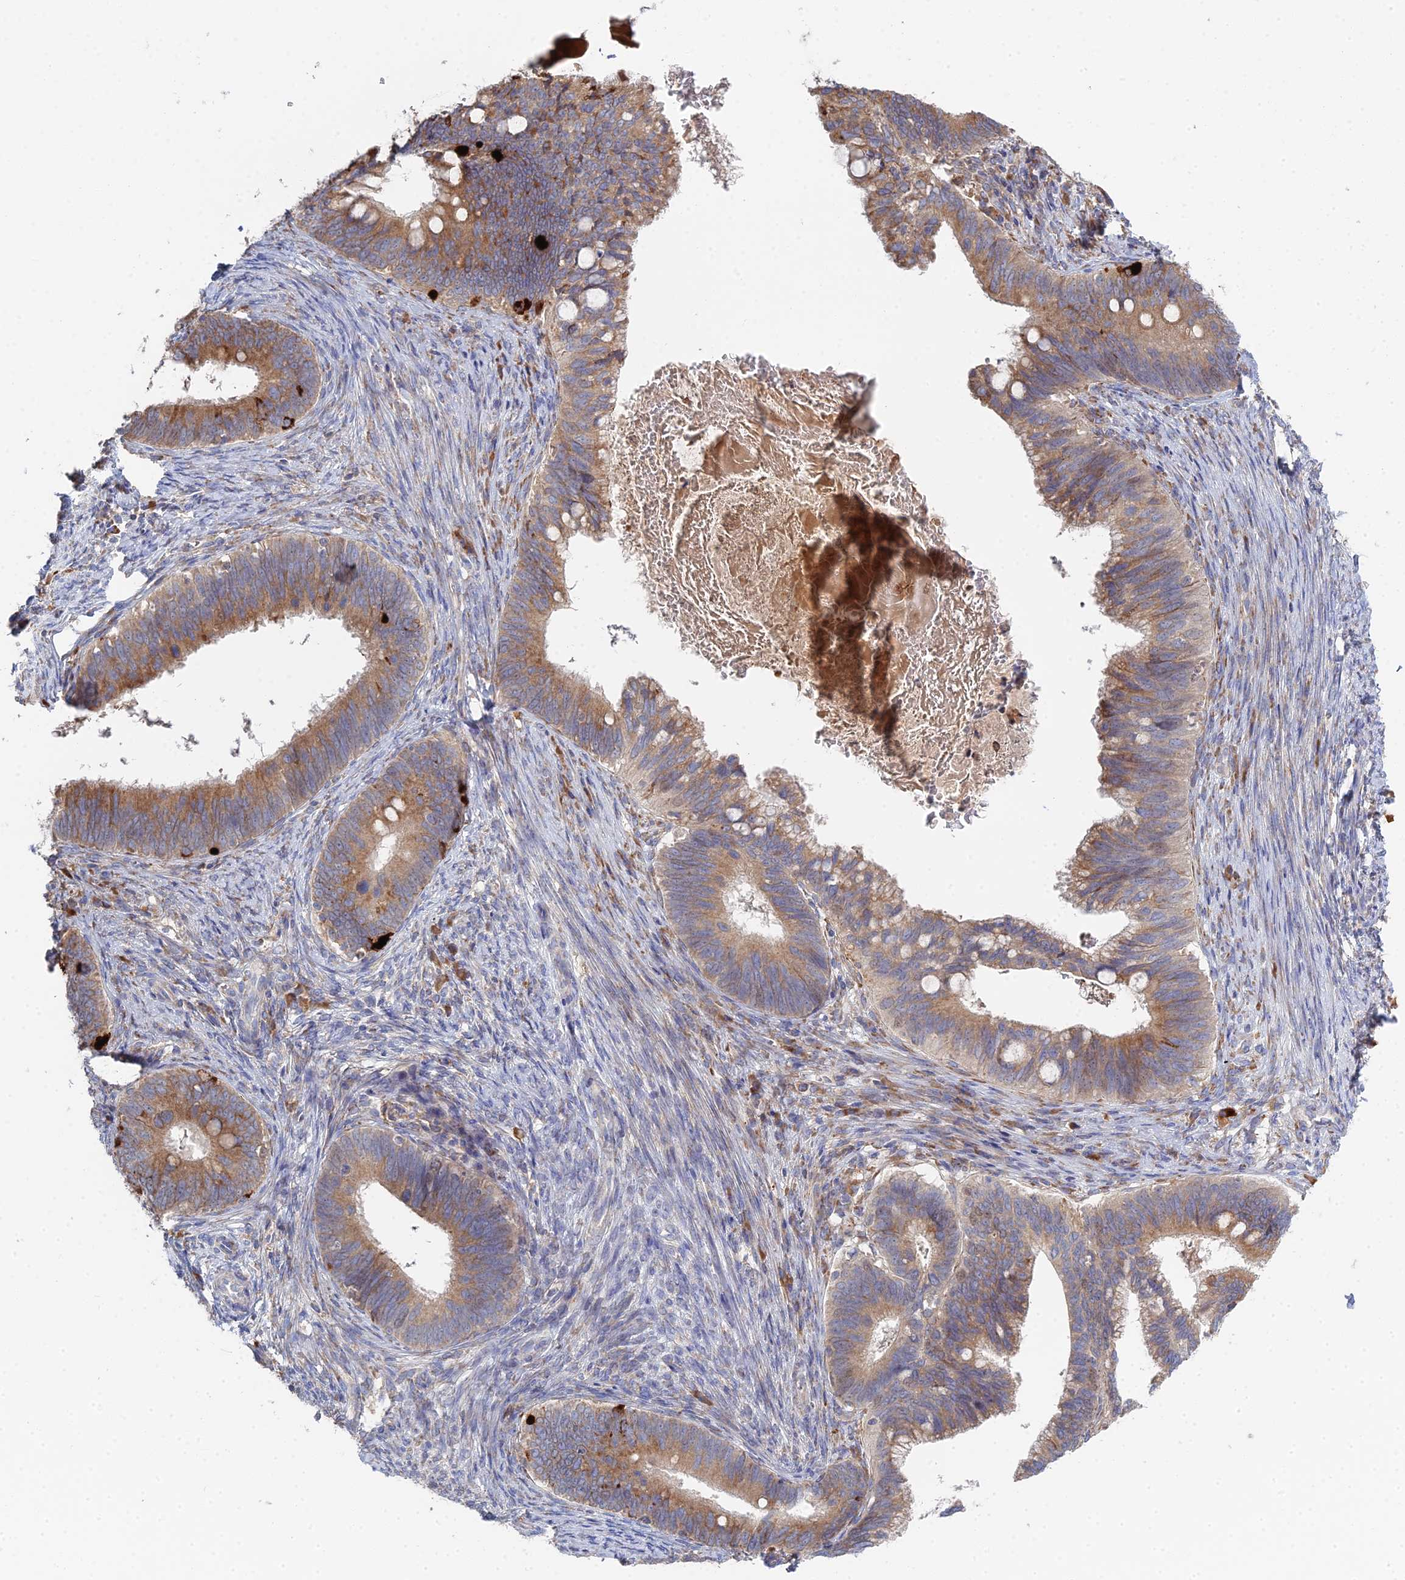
{"staining": {"intensity": "moderate", "quantity": ">75%", "location": "cytoplasmic/membranous"}, "tissue": "cervical cancer", "cell_type": "Tumor cells", "image_type": "cancer", "snomed": [{"axis": "morphology", "description": "Adenocarcinoma, NOS"}, {"axis": "topography", "description": "Cervix"}], "caption": "High-magnification brightfield microscopy of cervical cancer (adenocarcinoma) stained with DAB (brown) and counterstained with hematoxylin (blue). tumor cells exhibit moderate cytoplasmic/membranous expression is identified in about>75% of cells.", "gene": "TRAPPC6A", "patient": {"sex": "female", "age": 42}}